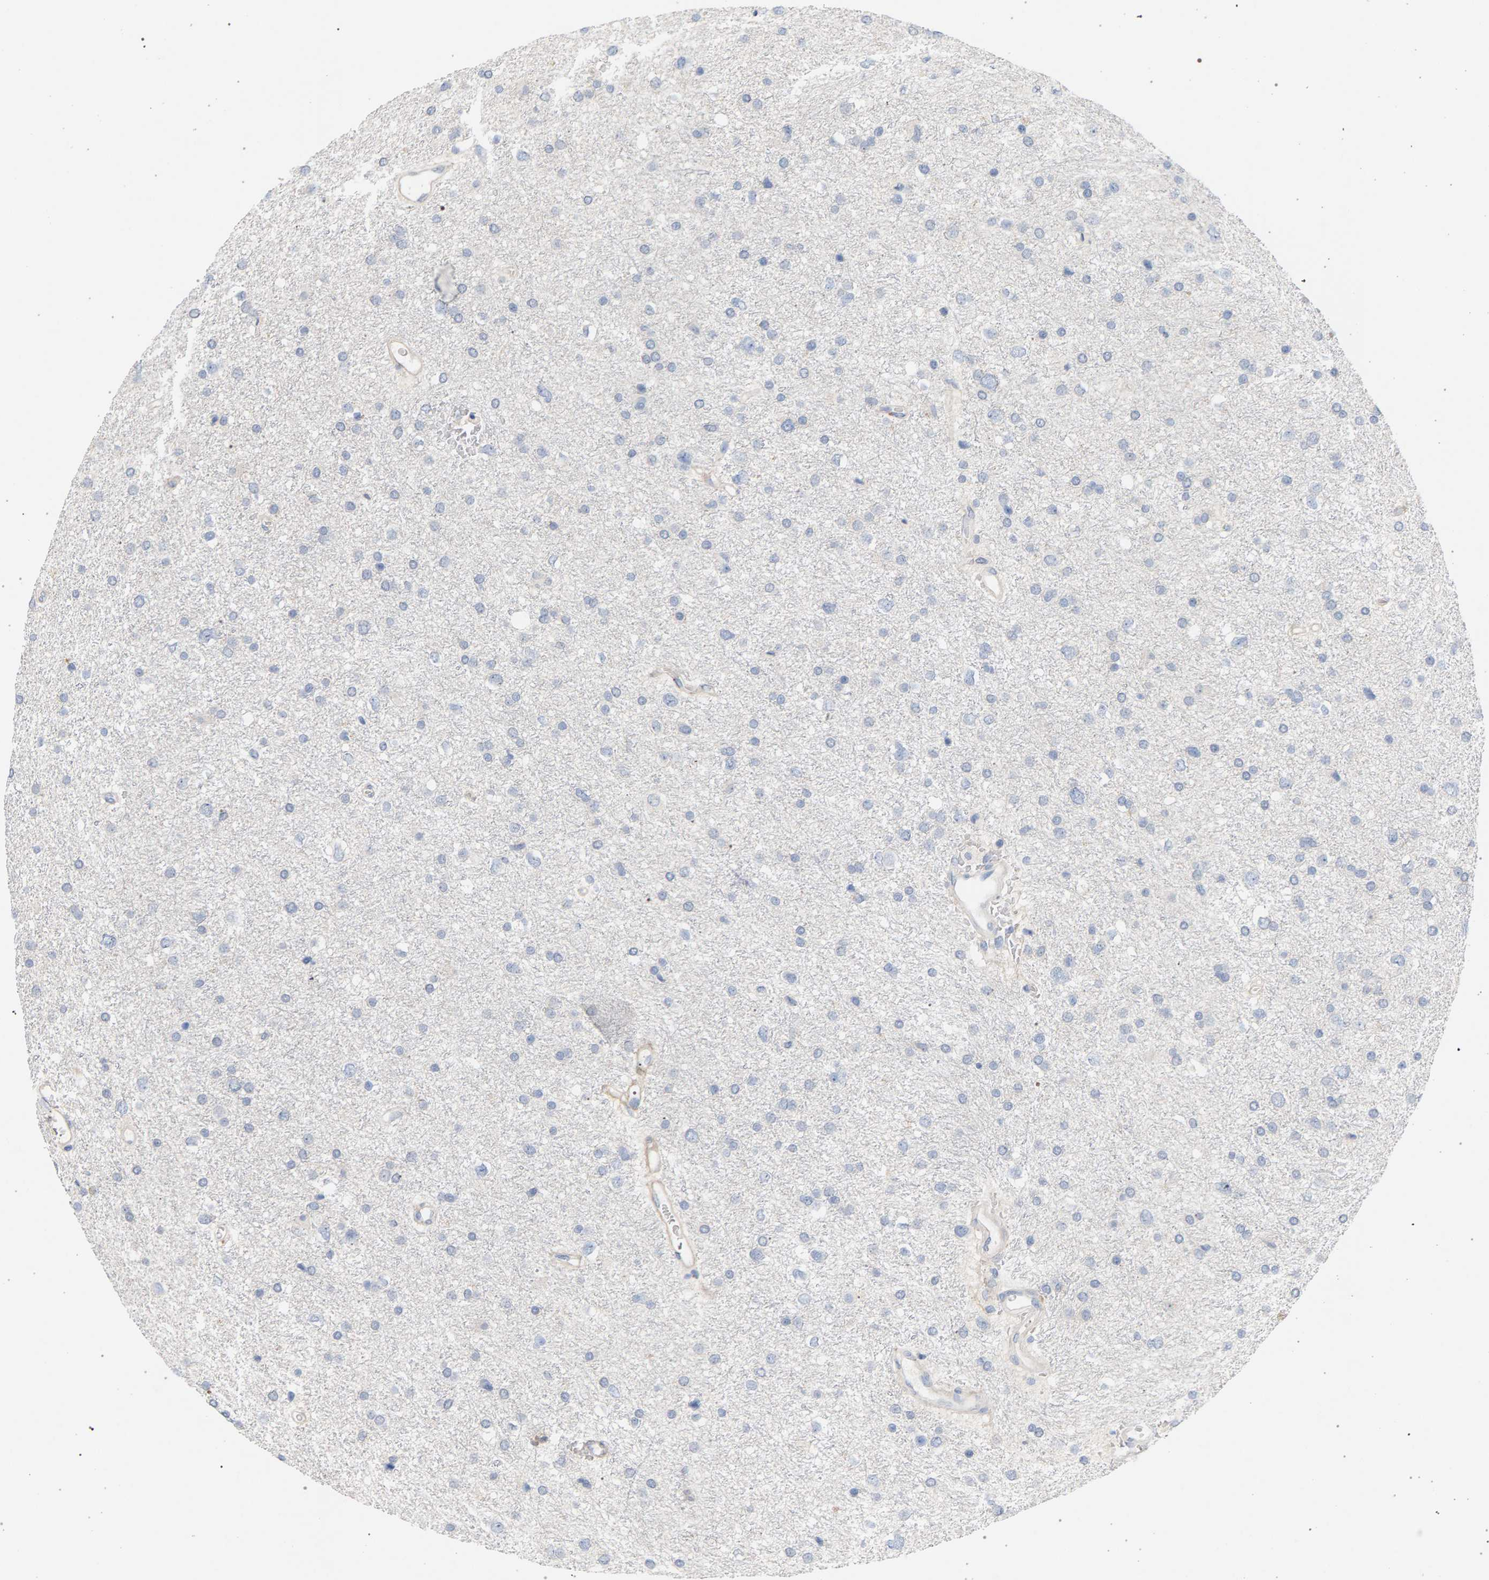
{"staining": {"intensity": "negative", "quantity": "none", "location": "none"}, "tissue": "glioma", "cell_type": "Tumor cells", "image_type": "cancer", "snomed": [{"axis": "morphology", "description": "Glioma, malignant, Low grade"}, {"axis": "topography", "description": "Brain"}], "caption": "Immunohistochemistry (IHC) of human glioma shows no expression in tumor cells.", "gene": "MAMDC2", "patient": {"sex": "female", "age": 37}}